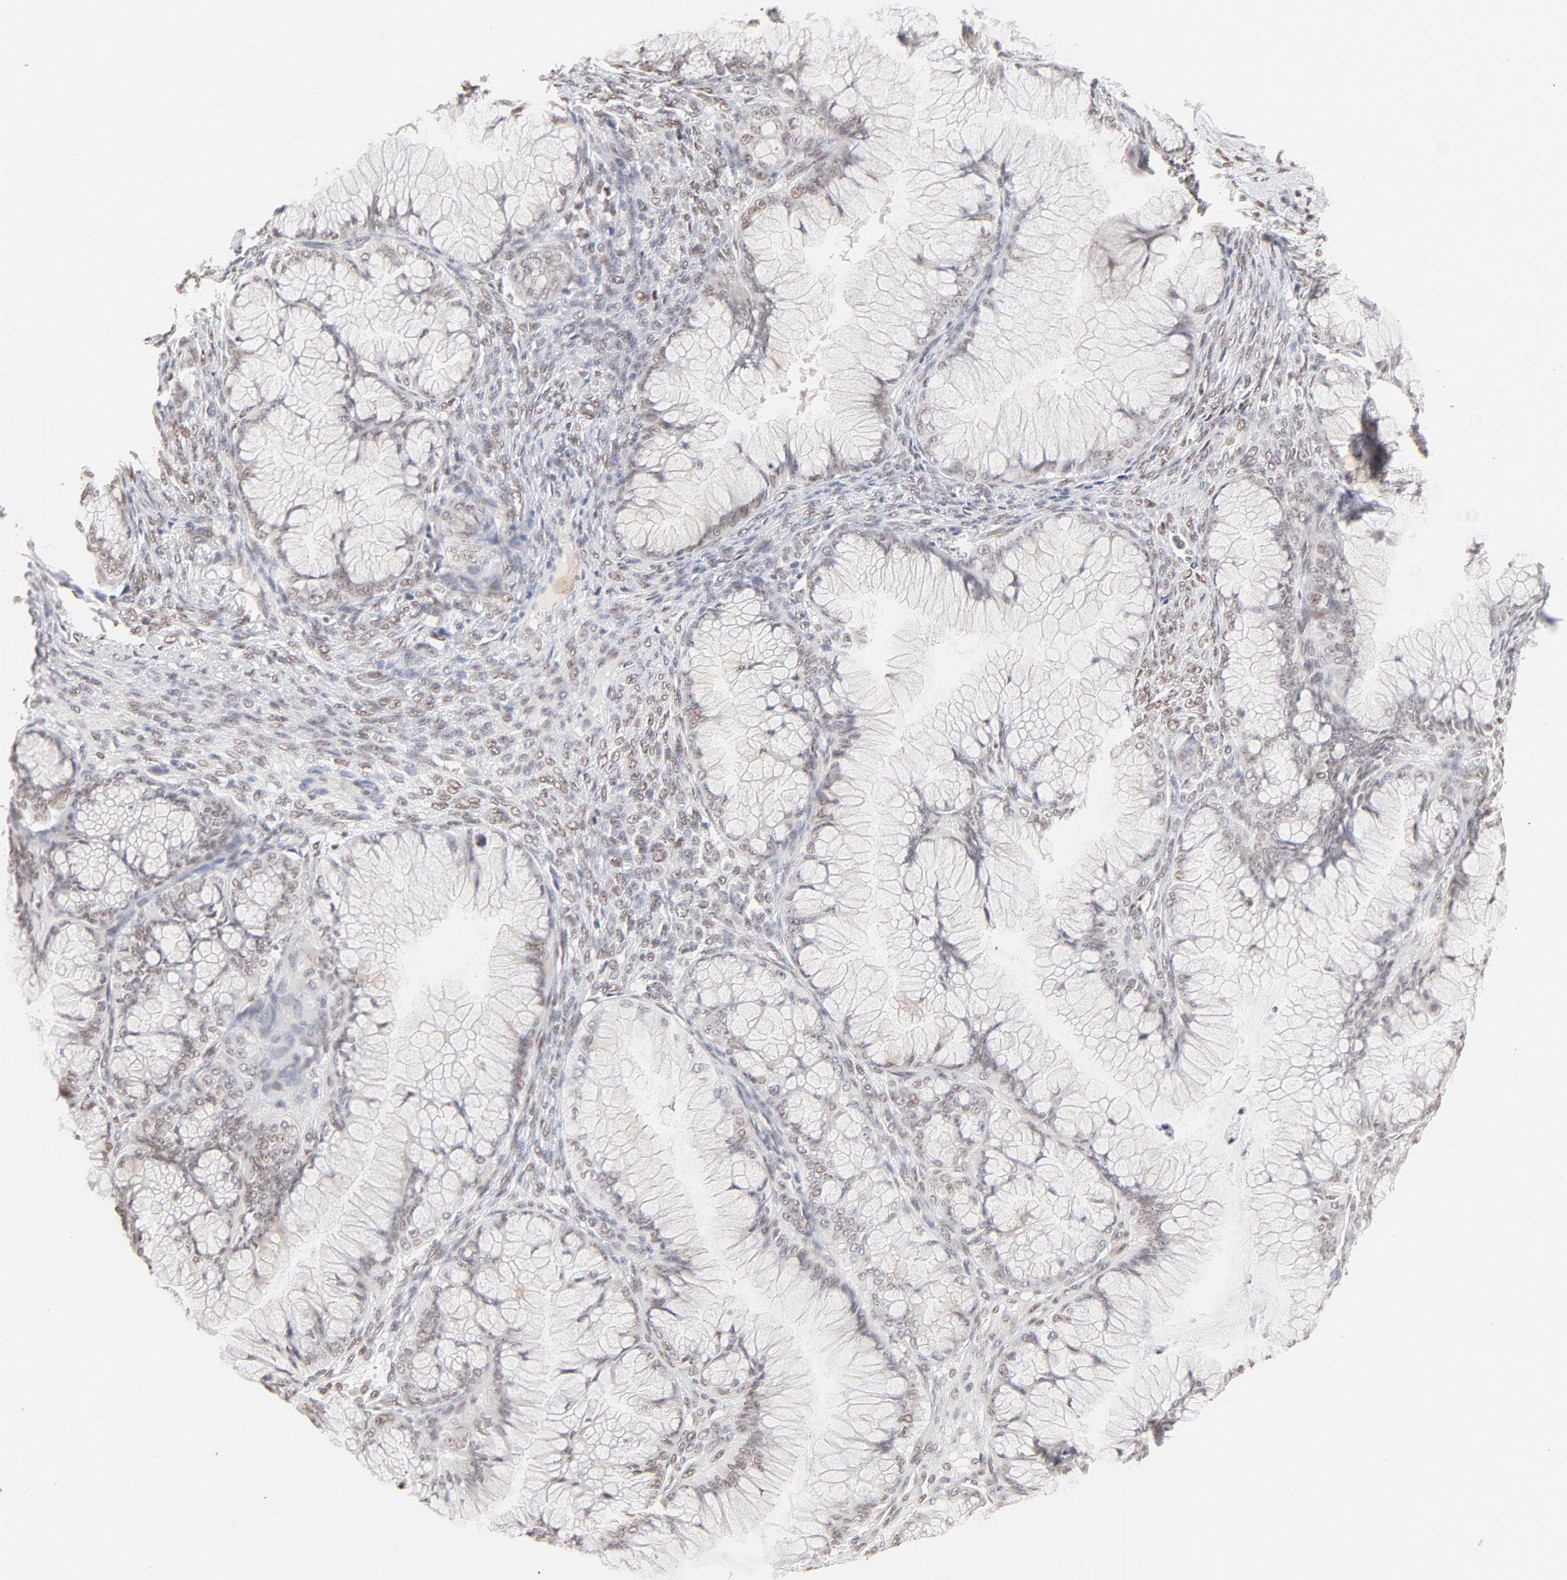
{"staining": {"intensity": "weak", "quantity": "<25%", "location": "nuclear"}, "tissue": "ovarian cancer", "cell_type": "Tumor cells", "image_type": "cancer", "snomed": [{"axis": "morphology", "description": "Cystadenocarcinoma, mucinous, NOS"}, {"axis": "topography", "description": "Ovary"}], "caption": "DAB immunohistochemical staining of human ovarian cancer shows no significant positivity in tumor cells. (DAB (3,3'-diaminobenzidine) immunohistochemistry (IHC), high magnification).", "gene": "PBX3", "patient": {"sex": "female", "age": 63}}